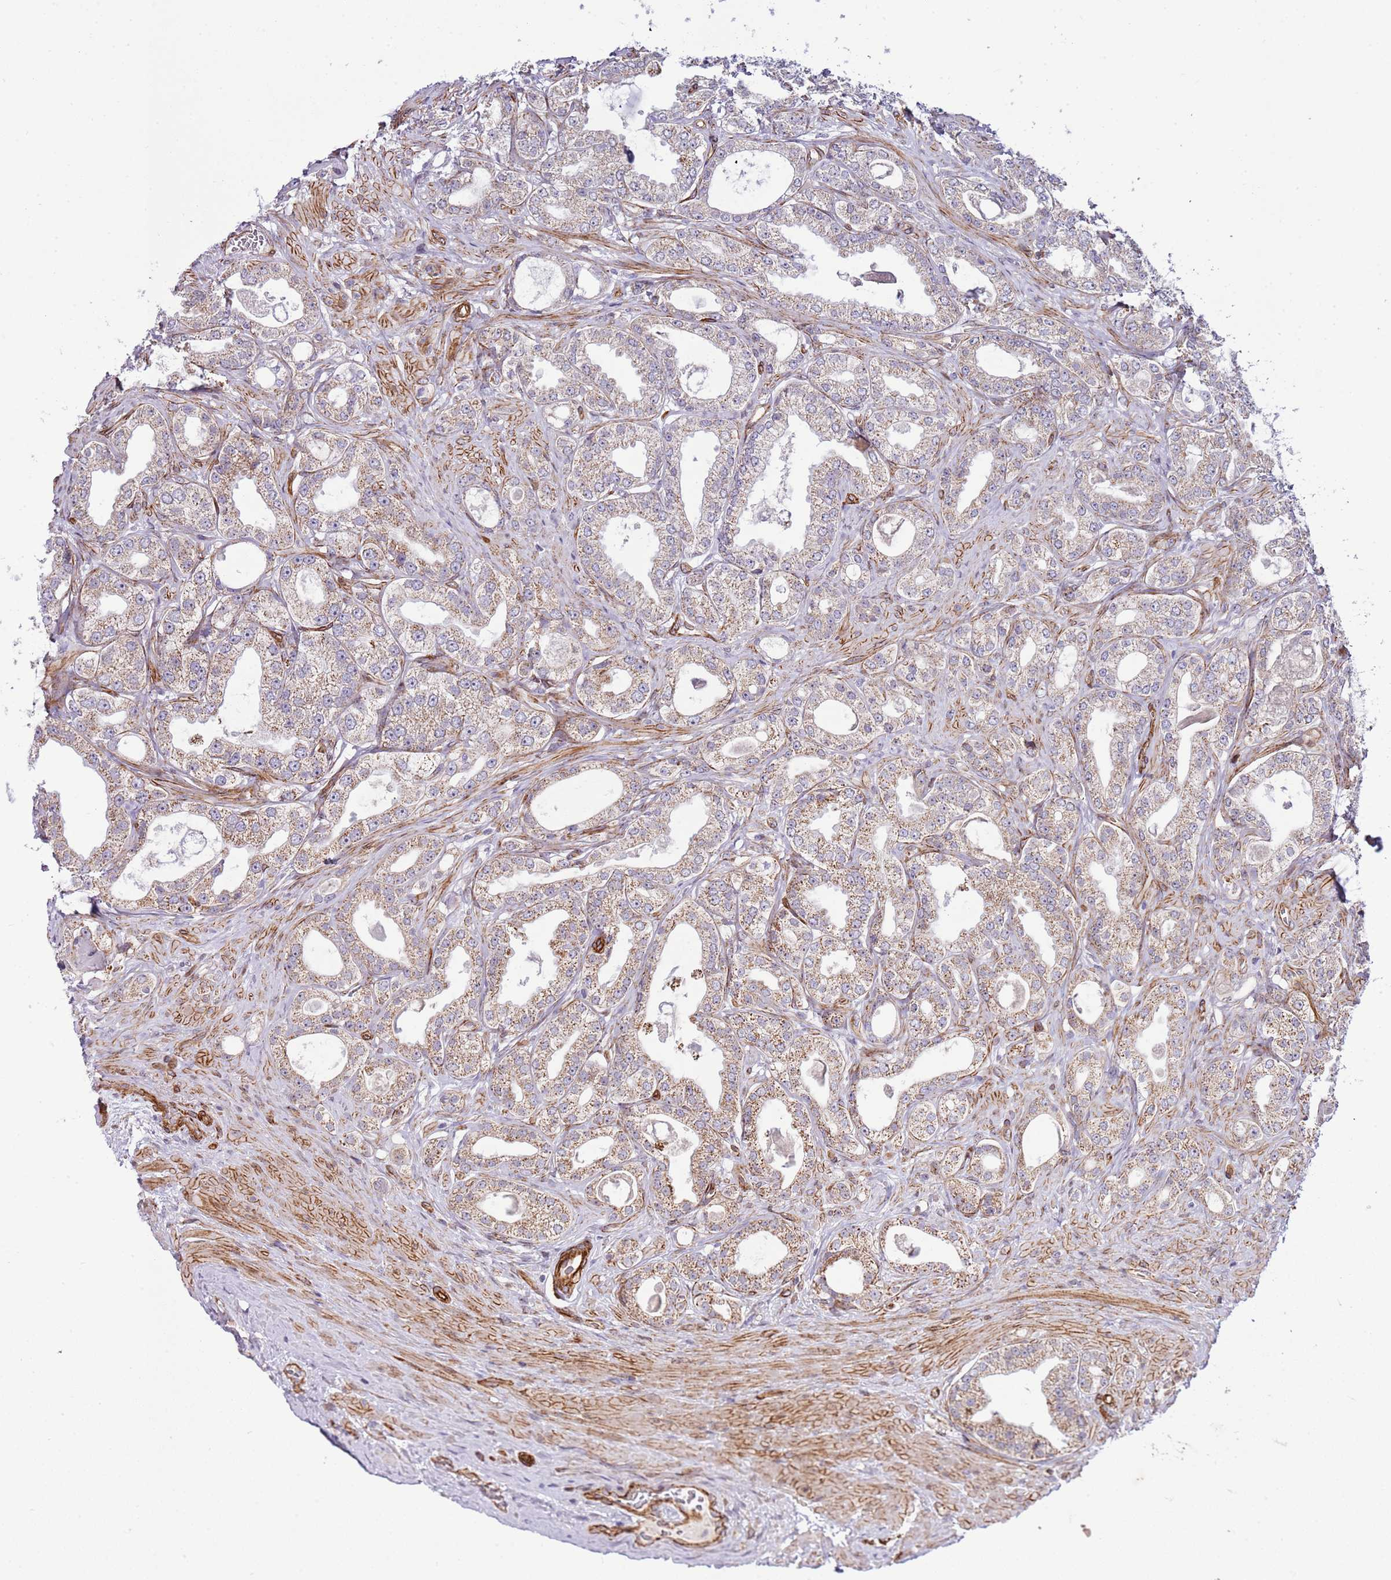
{"staining": {"intensity": "moderate", "quantity": ">75%", "location": "cytoplasmic/membranous"}, "tissue": "prostate cancer", "cell_type": "Tumor cells", "image_type": "cancer", "snomed": [{"axis": "morphology", "description": "Adenocarcinoma, Low grade"}, {"axis": "topography", "description": "Prostate"}], "caption": "This is an image of immunohistochemistry staining of low-grade adenocarcinoma (prostate), which shows moderate positivity in the cytoplasmic/membranous of tumor cells.", "gene": "NEK3", "patient": {"sex": "male", "age": 63}}